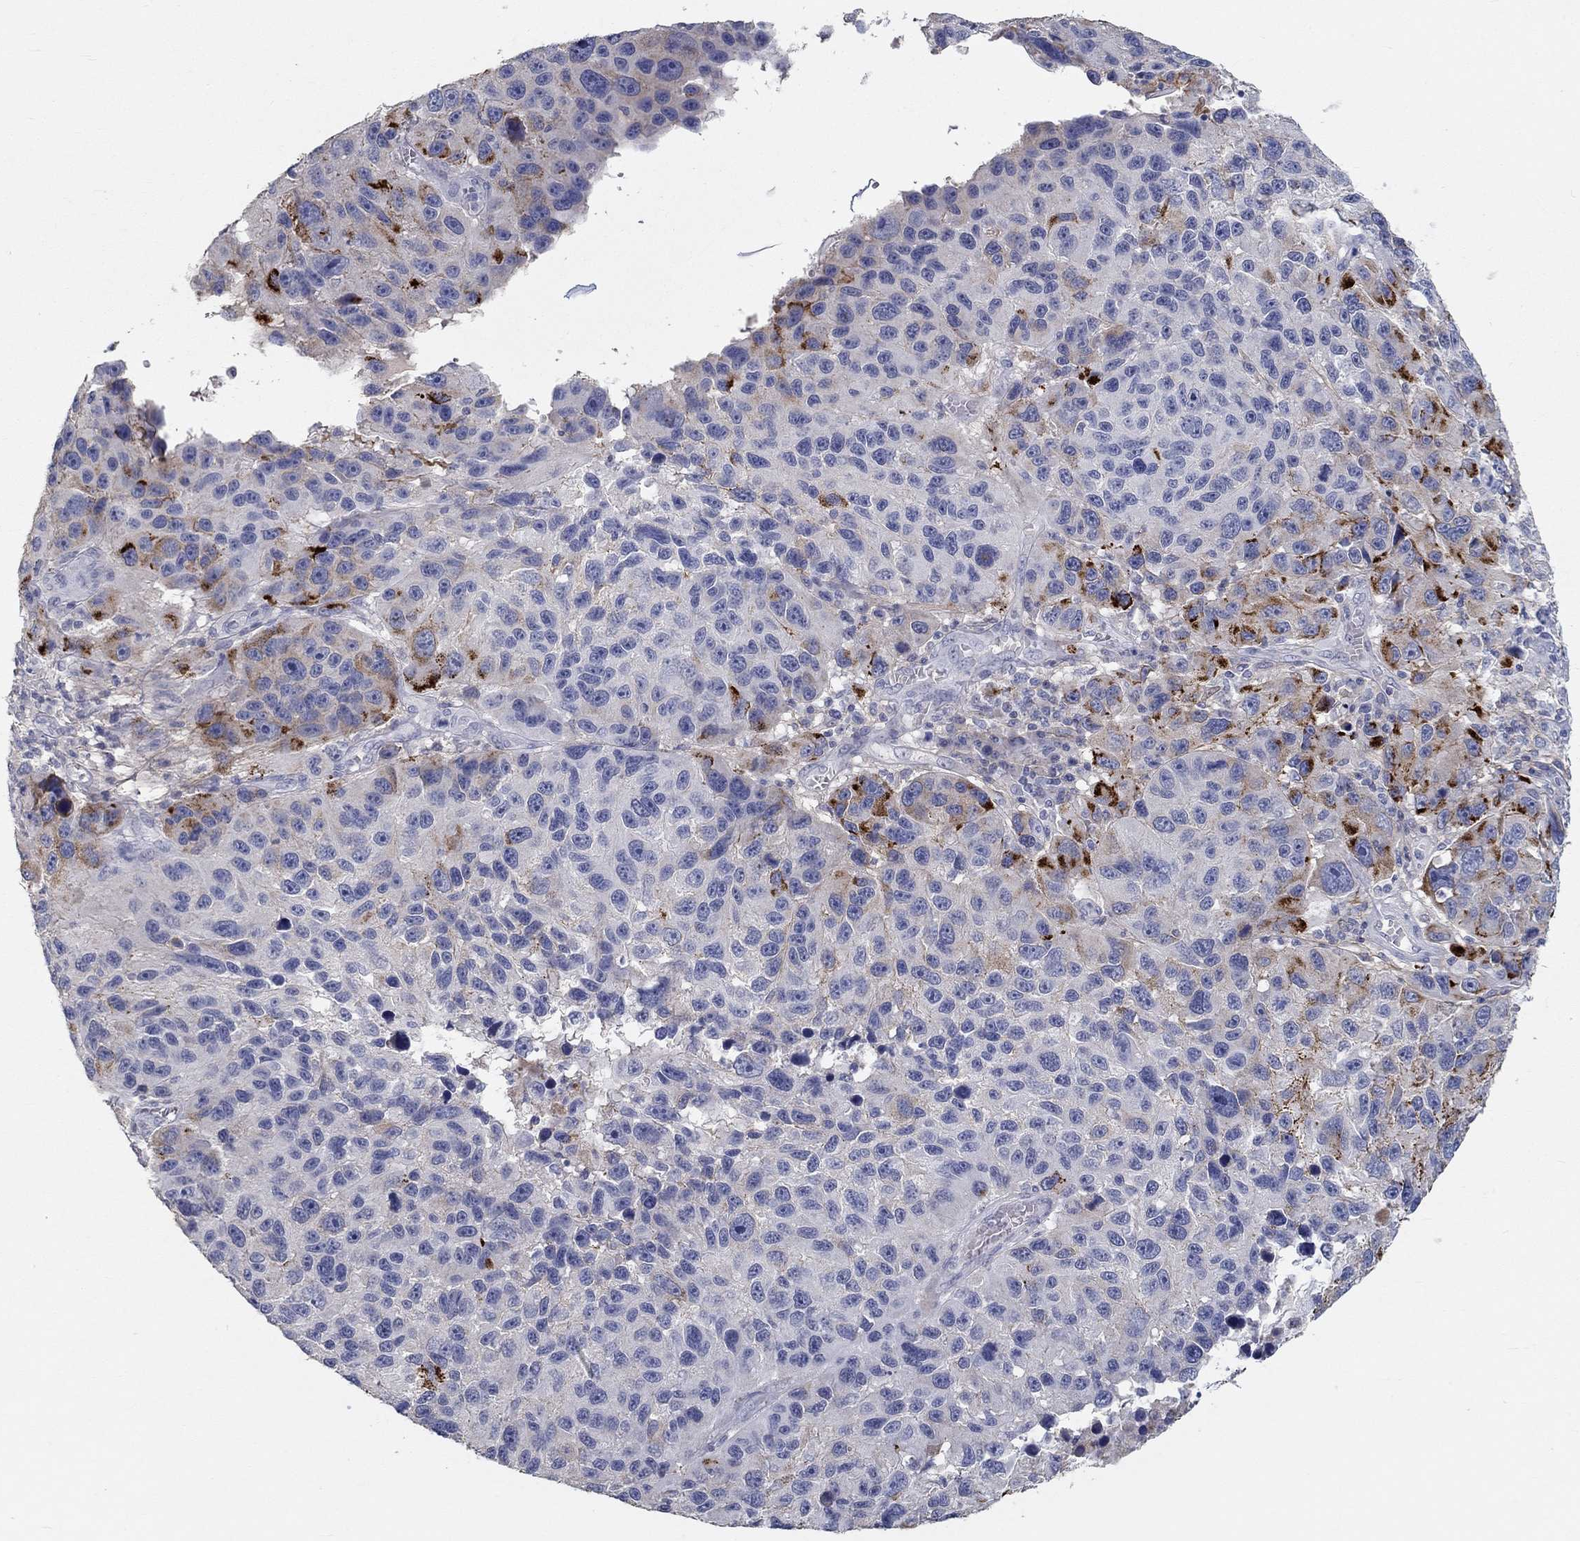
{"staining": {"intensity": "strong", "quantity": "<25%", "location": "cytoplasmic/membranous"}, "tissue": "melanoma", "cell_type": "Tumor cells", "image_type": "cancer", "snomed": [{"axis": "morphology", "description": "Malignant melanoma, NOS"}, {"axis": "topography", "description": "Skin"}], "caption": "A high-resolution photomicrograph shows IHC staining of melanoma, which exhibits strong cytoplasmic/membranous positivity in approximately <25% of tumor cells.", "gene": "FGF2", "patient": {"sex": "male", "age": 53}}